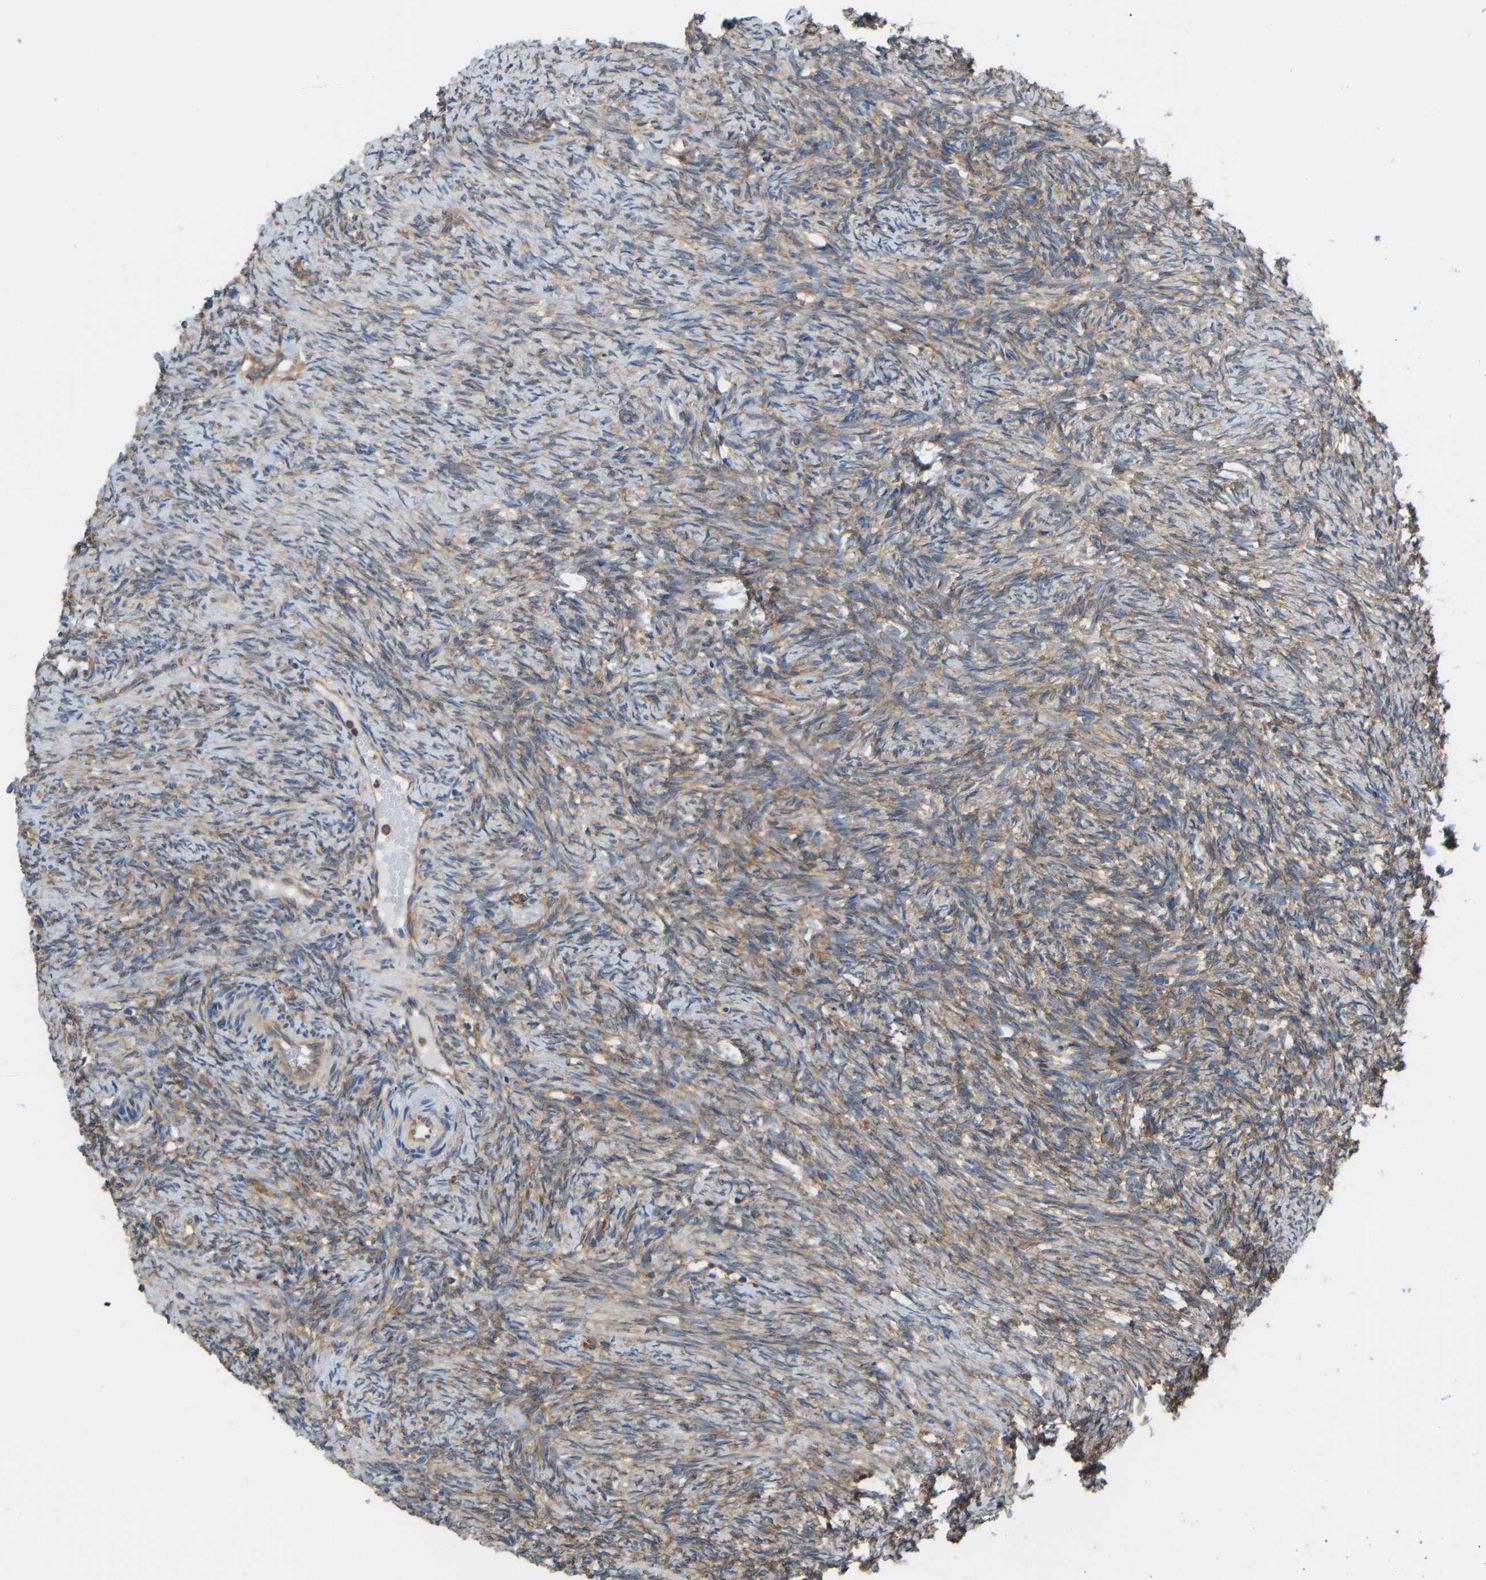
{"staining": {"intensity": "moderate", "quantity": ">75%", "location": "cytoplasmic/membranous"}, "tissue": "ovary", "cell_type": "Follicle cells", "image_type": "normal", "snomed": [{"axis": "morphology", "description": "Normal tissue, NOS"}, {"axis": "topography", "description": "Ovary"}], "caption": "Immunohistochemical staining of benign ovary reveals moderate cytoplasmic/membranous protein expression in approximately >75% of follicle cells.", "gene": "RPS6KB2", "patient": {"sex": "female", "age": 41}}